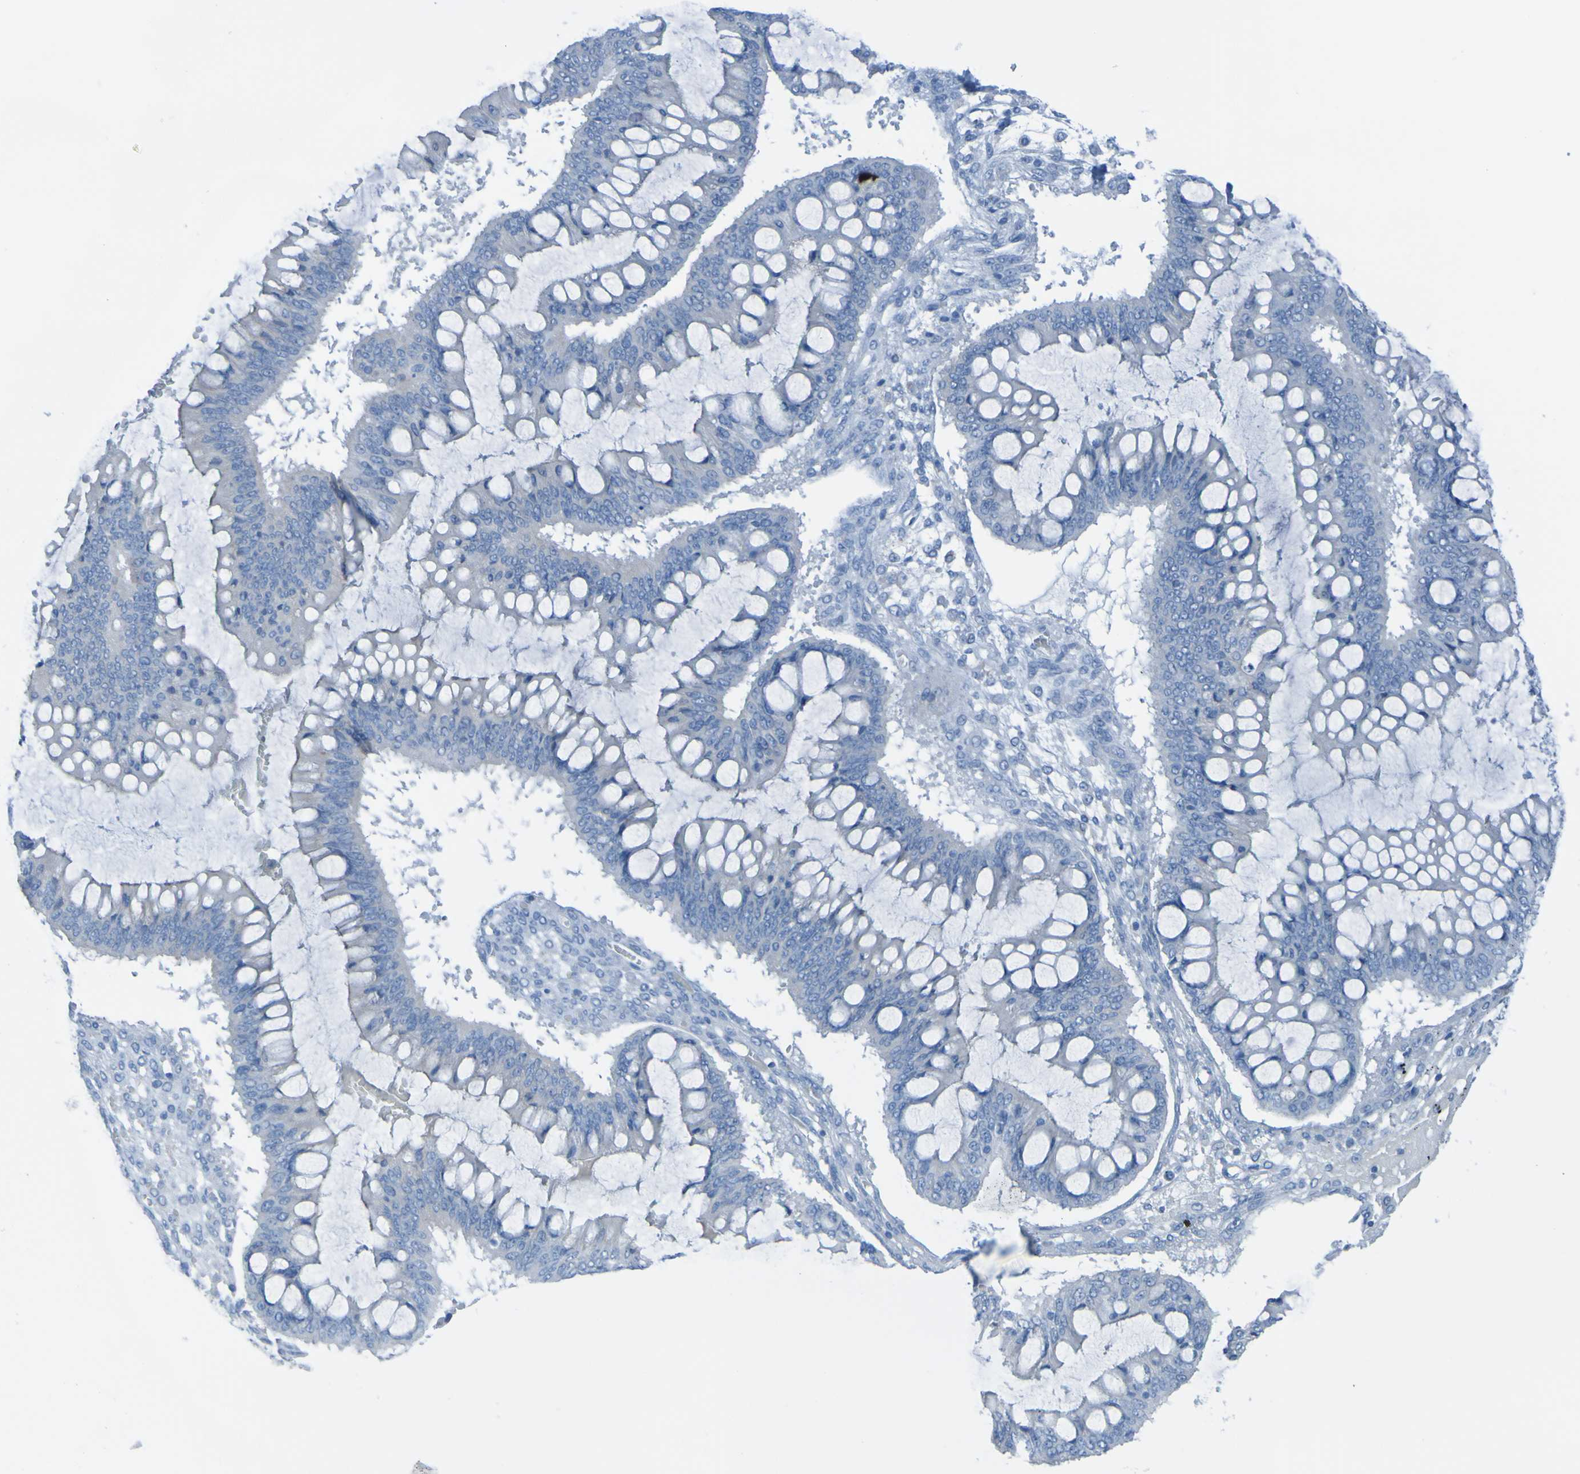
{"staining": {"intensity": "negative", "quantity": "none", "location": "none"}, "tissue": "ovarian cancer", "cell_type": "Tumor cells", "image_type": "cancer", "snomed": [{"axis": "morphology", "description": "Cystadenocarcinoma, mucinous, NOS"}, {"axis": "topography", "description": "Ovary"}], "caption": "An immunohistochemistry micrograph of ovarian cancer (mucinous cystadenocarcinoma) is shown. There is no staining in tumor cells of ovarian cancer (mucinous cystadenocarcinoma). Nuclei are stained in blue.", "gene": "ACMSD", "patient": {"sex": "female", "age": 73}}